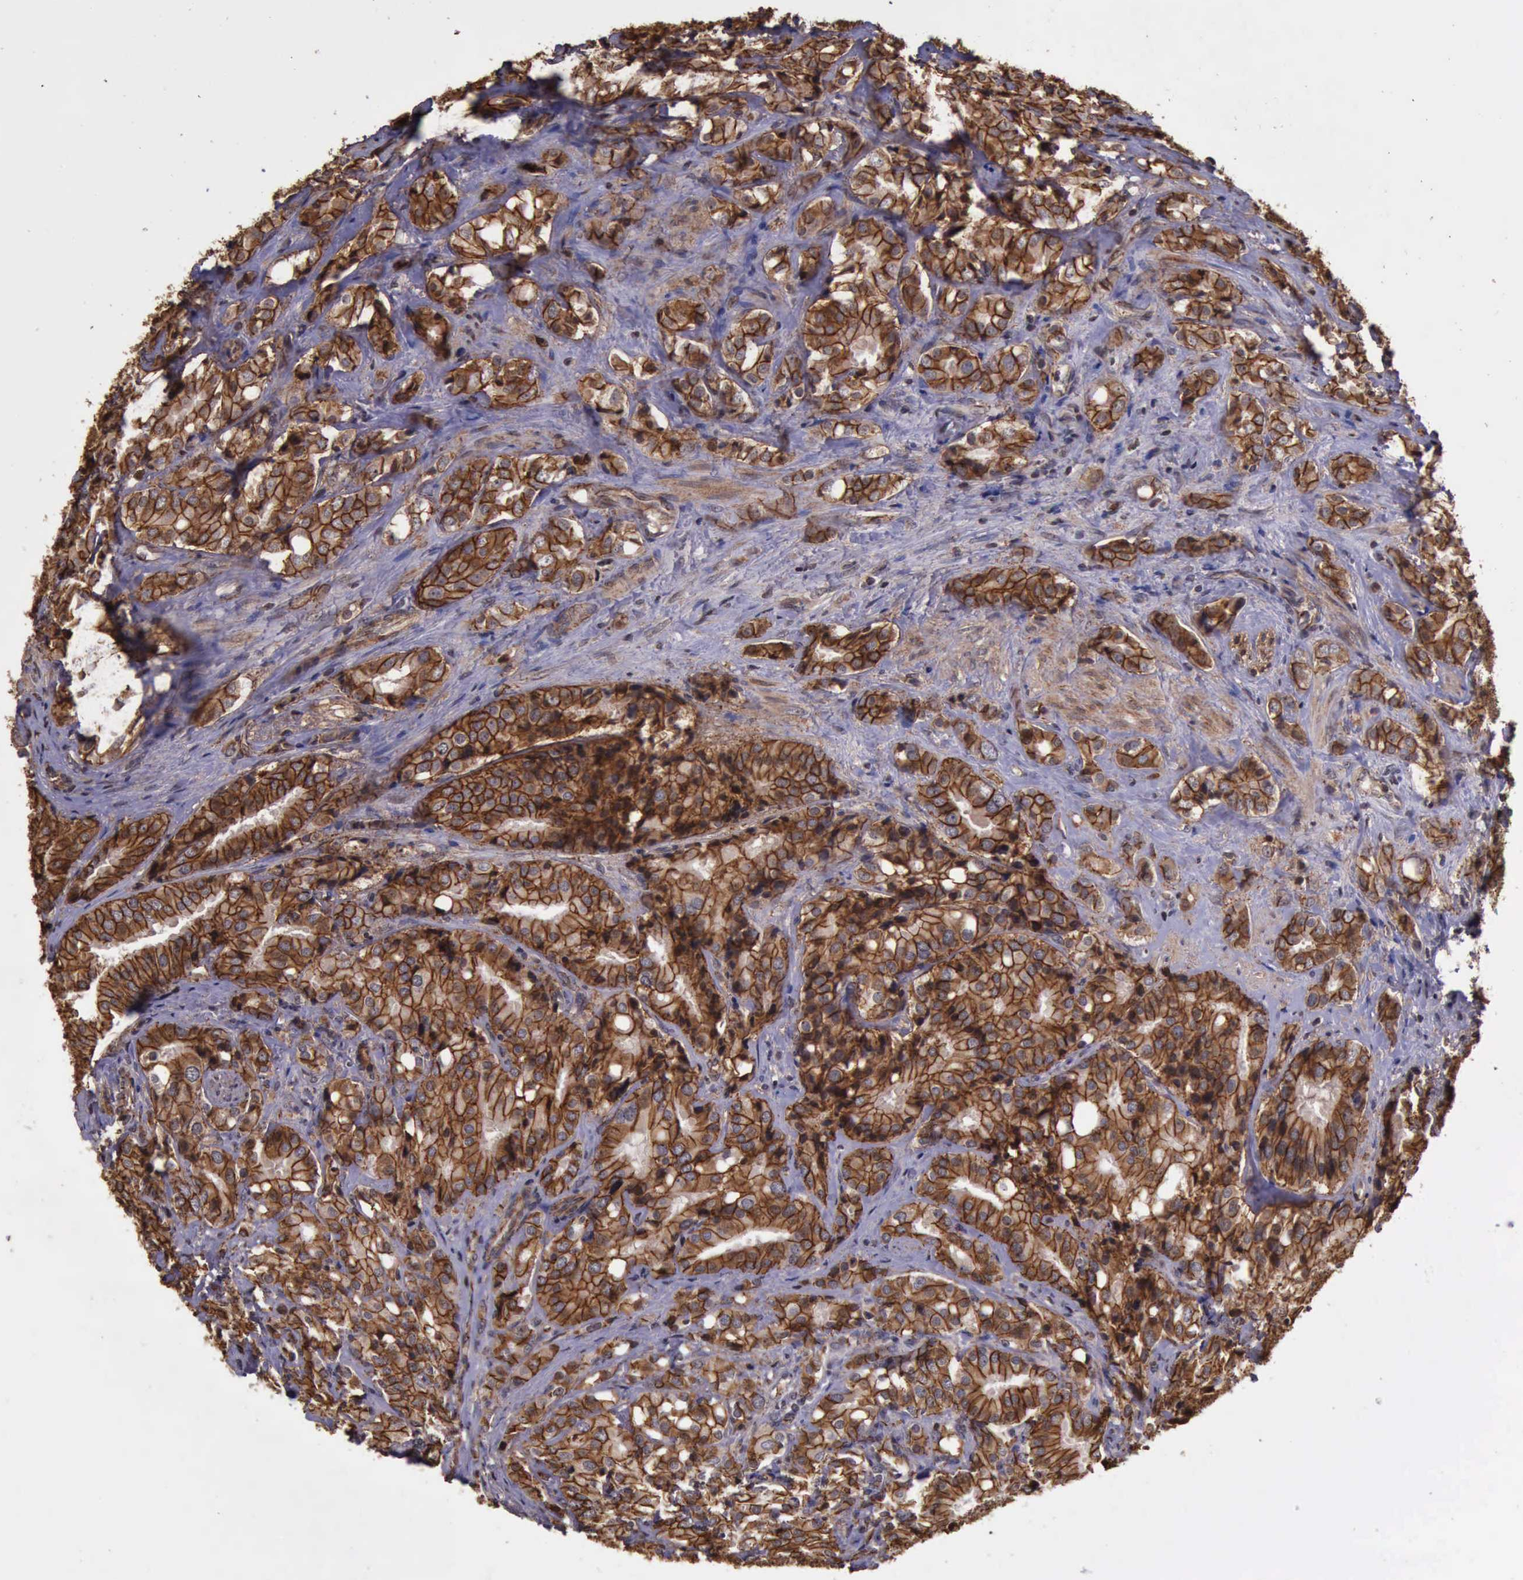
{"staining": {"intensity": "moderate", "quantity": ">75%", "location": "cytoplasmic/membranous"}, "tissue": "prostate cancer", "cell_type": "Tumor cells", "image_type": "cancer", "snomed": [{"axis": "morphology", "description": "Adenocarcinoma, High grade"}, {"axis": "topography", "description": "Prostate"}], "caption": "Protein staining reveals moderate cytoplasmic/membranous positivity in approximately >75% of tumor cells in prostate cancer.", "gene": "CTNNB1", "patient": {"sex": "male", "age": 68}}